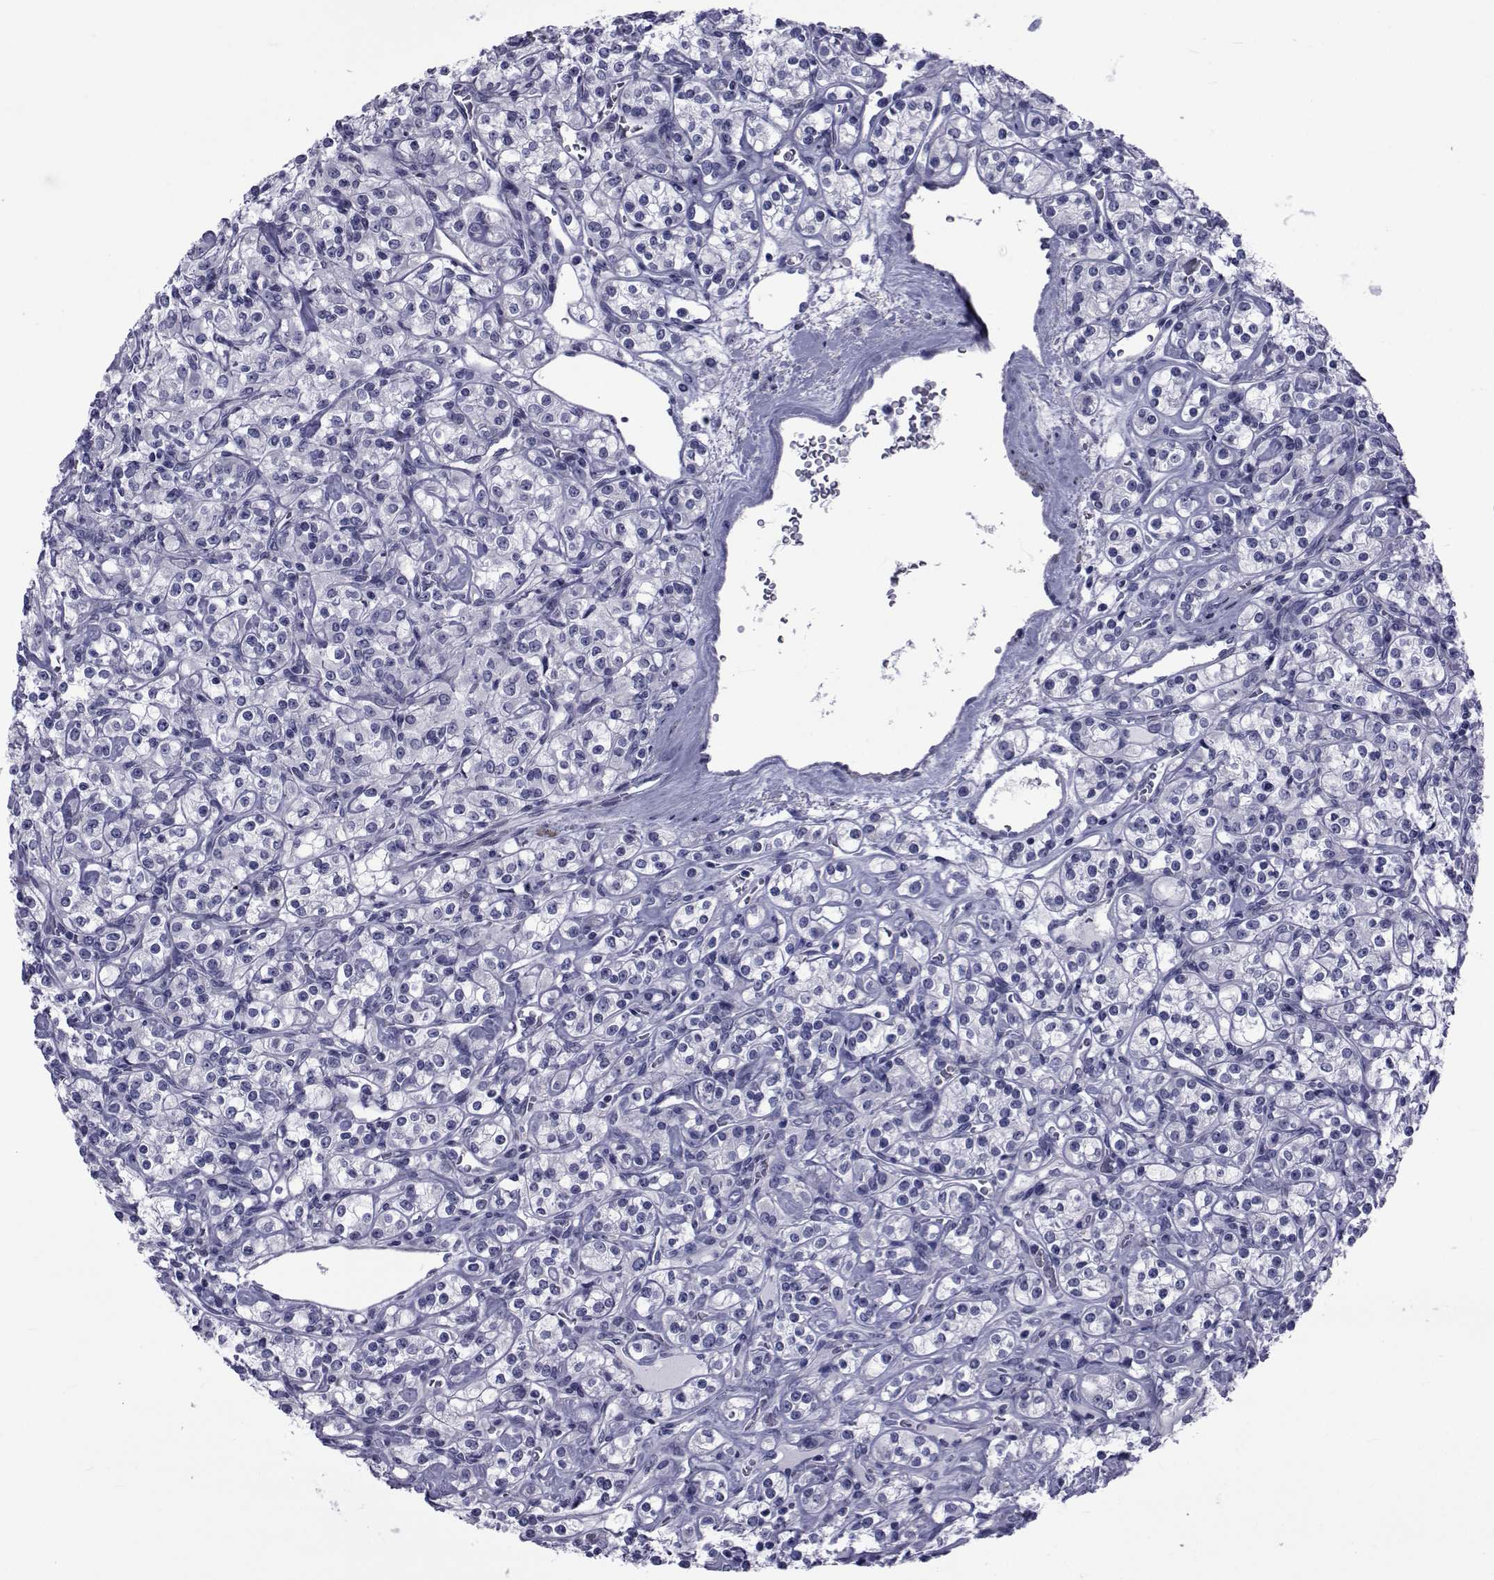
{"staining": {"intensity": "negative", "quantity": "none", "location": "none"}, "tissue": "renal cancer", "cell_type": "Tumor cells", "image_type": "cancer", "snomed": [{"axis": "morphology", "description": "Adenocarcinoma, NOS"}, {"axis": "topography", "description": "Kidney"}], "caption": "There is no significant staining in tumor cells of renal adenocarcinoma.", "gene": "GKAP1", "patient": {"sex": "male", "age": 77}}